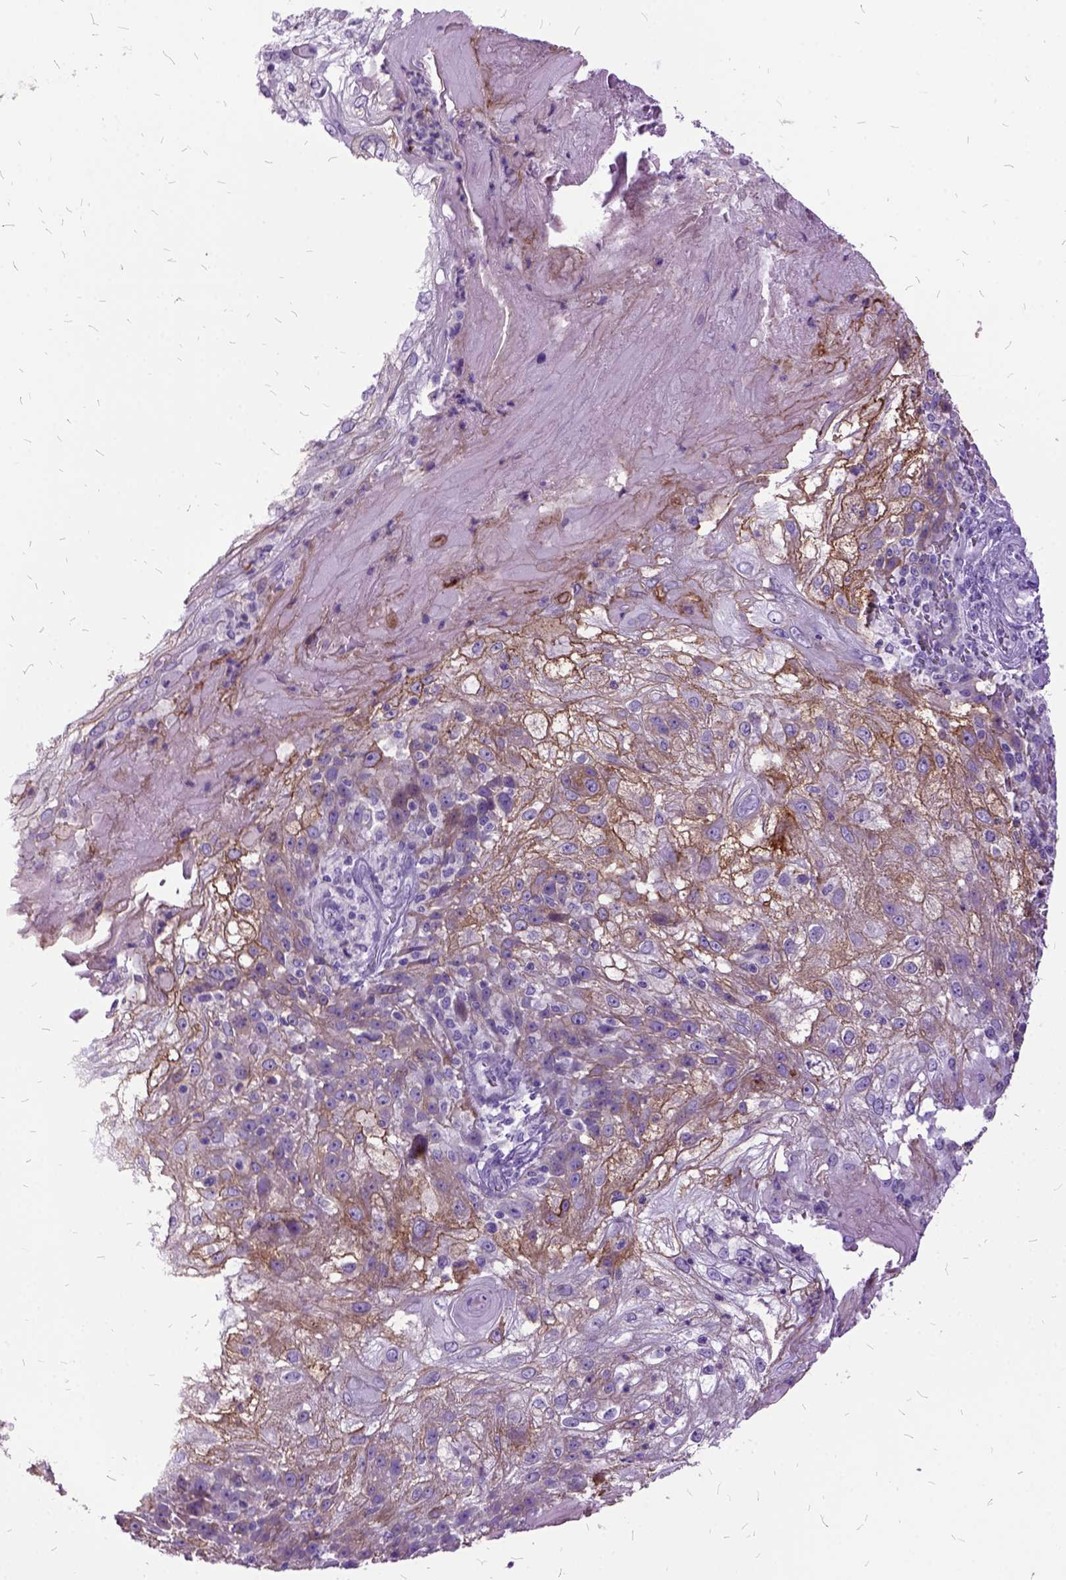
{"staining": {"intensity": "moderate", "quantity": "<25%", "location": "cytoplasmic/membranous"}, "tissue": "skin cancer", "cell_type": "Tumor cells", "image_type": "cancer", "snomed": [{"axis": "morphology", "description": "Normal tissue, NOS"}, {"axis": "morphology", "description": "Squamous cell carcinoma, NOS"}, {"axis": "topography", "description": "Skin"}], "caption": "Immunohistochemical staining of skin cancer (squamous cell carcinoma) demonstrates low levels of moderate cytoplasmic/membranous positivity in about <25% of tumor cells.", "gene": "MME", "patient": {"sex": "female", "age": 83}}